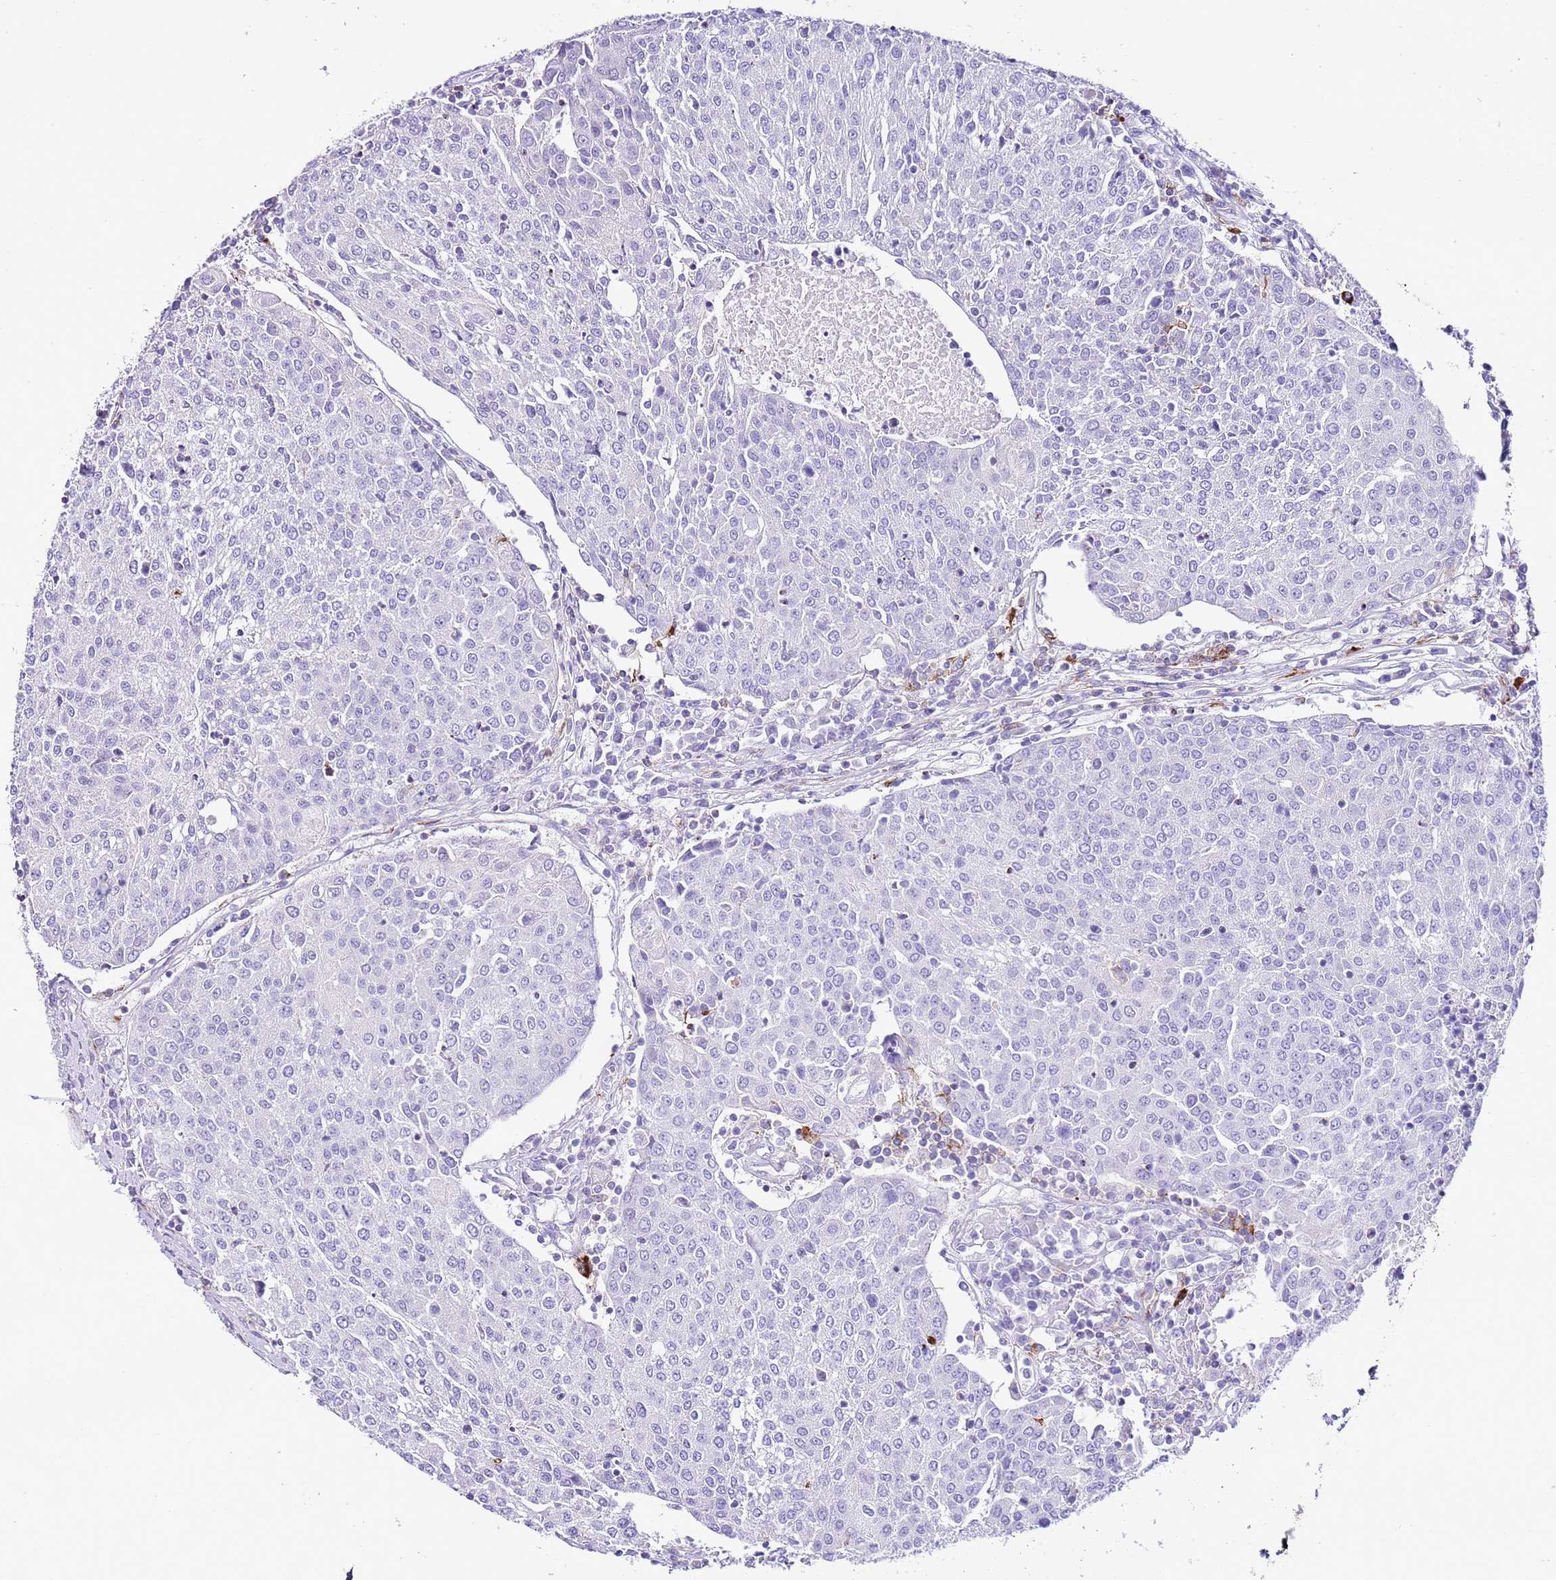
{"staining": {"intensity": "negative", "quantity": "none", "location": "none"}, "tissue": "urothelial cancer", "cell_type": "Tumor cells", "image_type": "cancer", "snomed": [{"axis": "morphology", "description": "Urothelial carcinoma, High grade"}, {"axis": "topography", "description": "Urinary bladder"}], "caption": "Tumor cells show no significant staining in urothelial carcinoma (high-grade).", "gene": "ALDH3A1", "patient": {"sex": "female", "age": 85}}